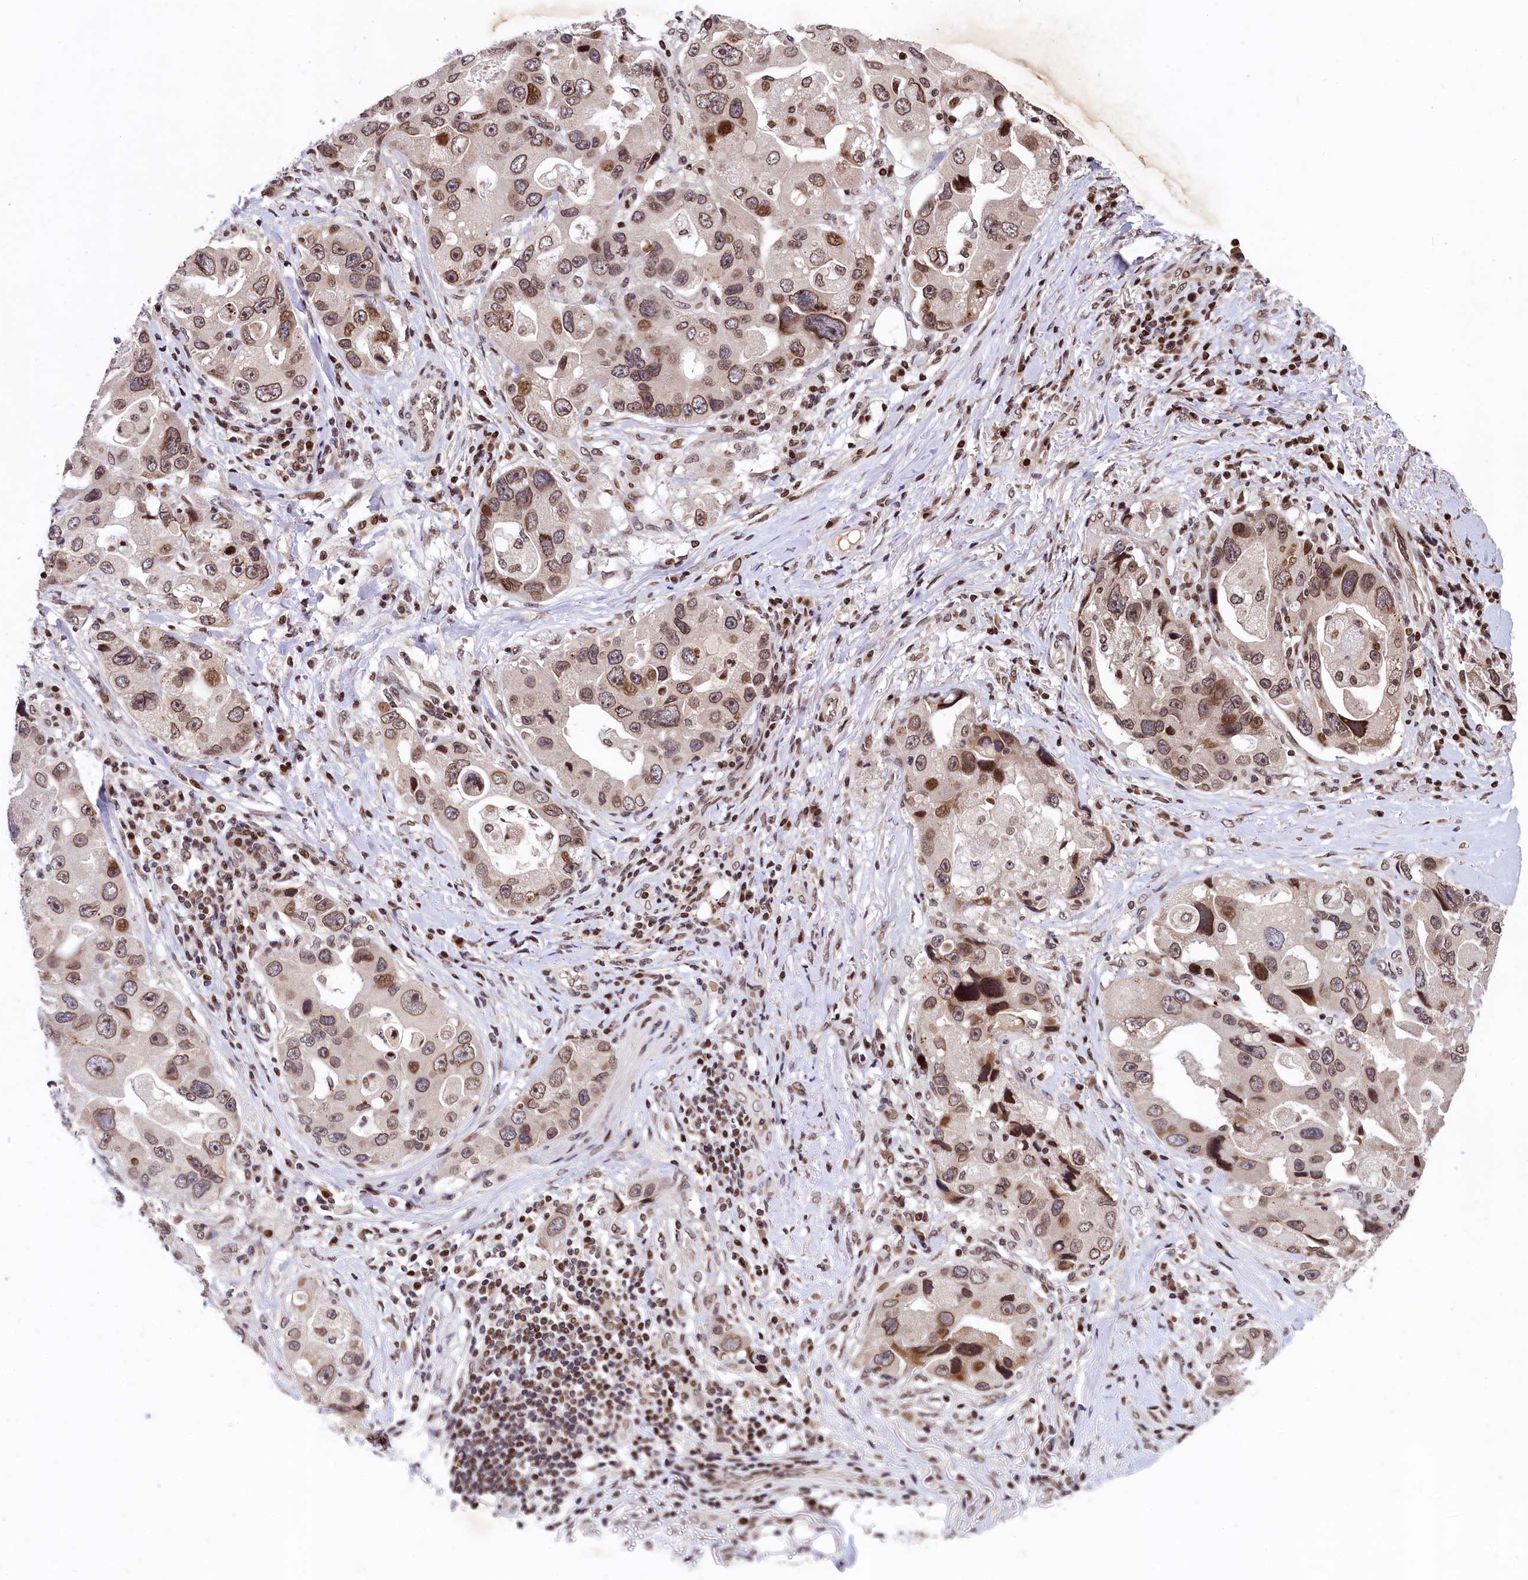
{"staining": {"intensity": "weak", "quantity": ">75%", "location": "cytoplasmic/membranous,nuclear"}, "tissue": "lung cancer", "cell_type": "Tumor cells", "image_type": "cancer", "snomed": [{"axis": "morphology", "description": "Adenocarcinoma, NOS"}, {"axis": "topography", "description": "Lung"}], "caption": "Lung cancer (adenocarcinoma) stained with a protein marker reveals weak staining in tumor cells.", "gene": "FAM217B", "patient": {"sex": "female", "age": 54}}